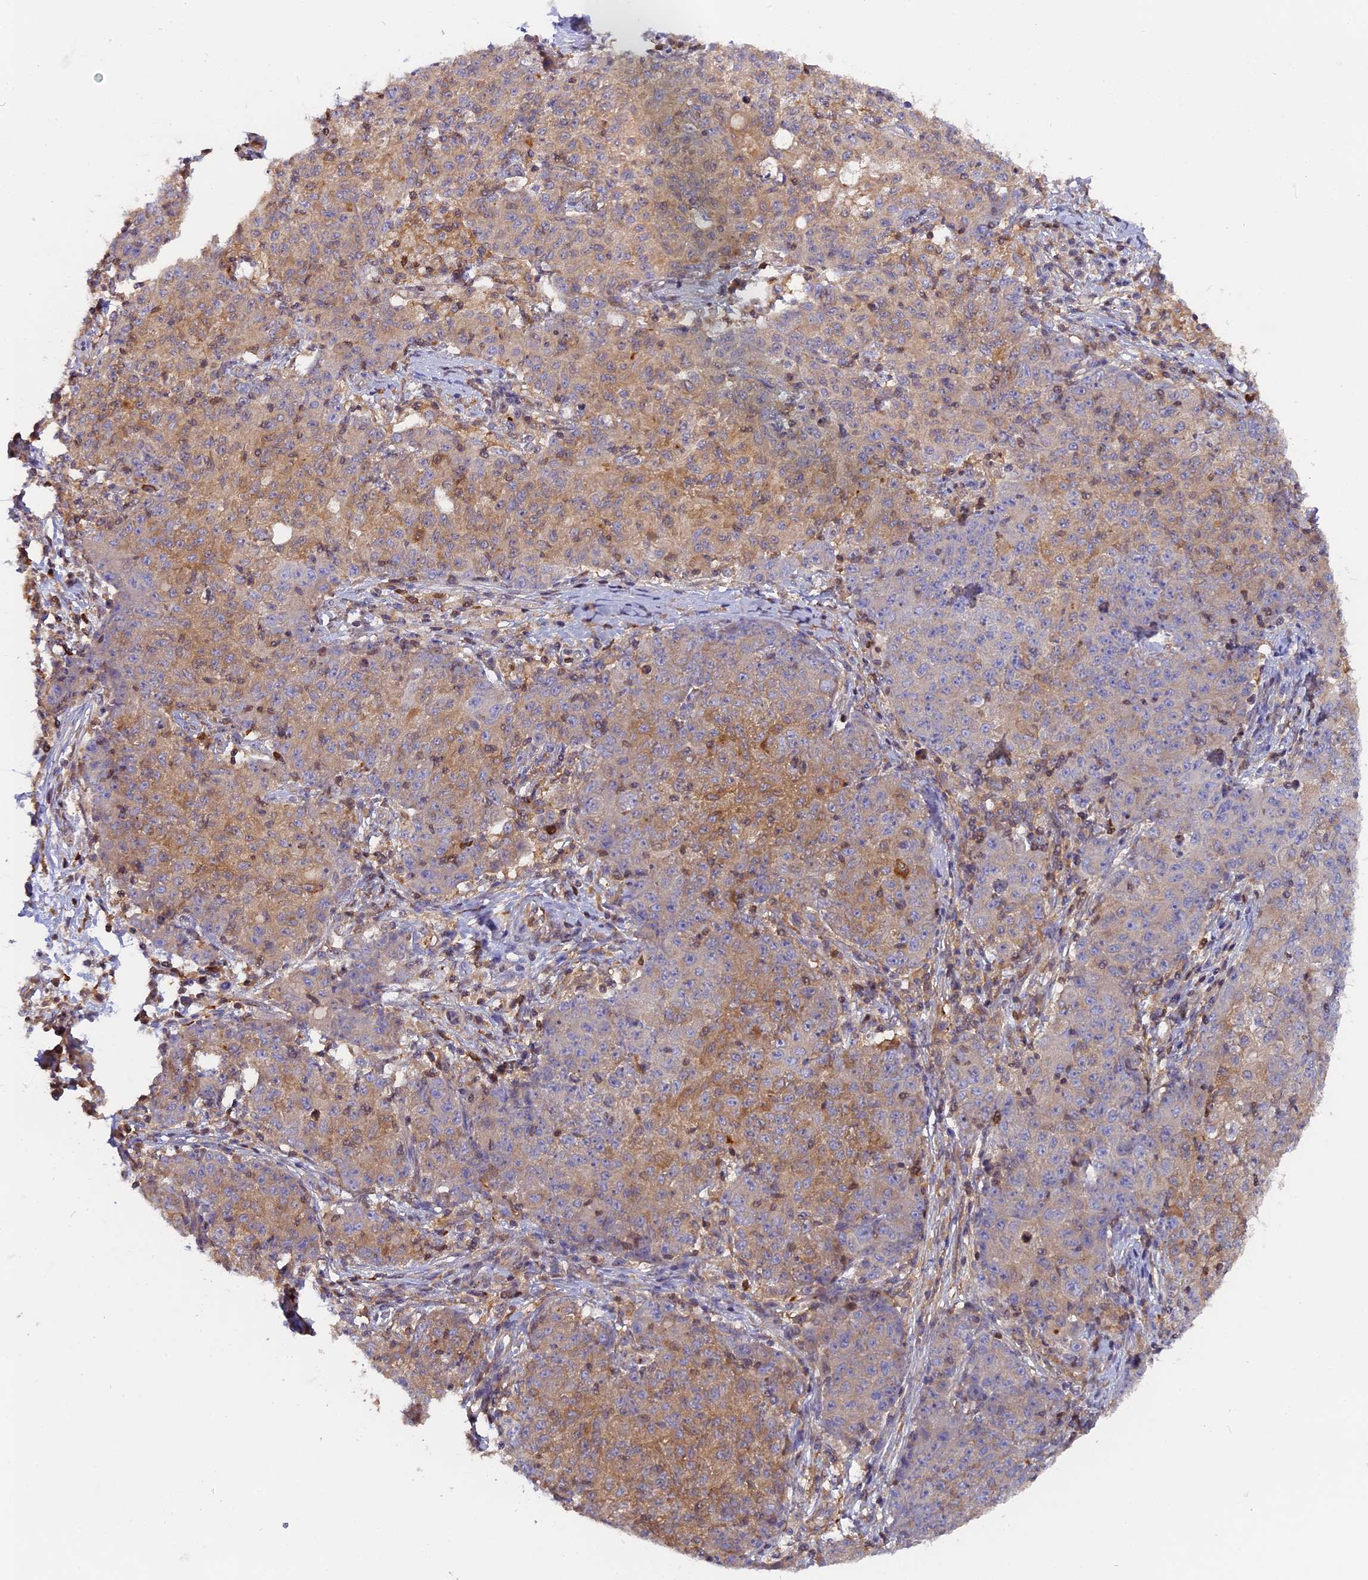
{"staining": {"intensity": "weak", "quantity": "25%-75%", "location": "cytoplasmic/membranous"}, "tissue": "ovarian cancer", "cell_type": "Tumor cells", "image_type": "cancer", "snomed": [{"axis": "morphology", "description": "Carcinoma, endometroid"}, {"axis": "topography", "description": "Ovary"}], "caption": "IHC of human endometroid carcinoma (ovarian) displays low levels of weak cytoplasmic/membranous positivity in approximately 25%-75% of tumor cells. (DAB = brown stain, brightfield microscopy at high magnification).", "gene": "FAM118B", "patient": {"sex": "female", "age": 42}}